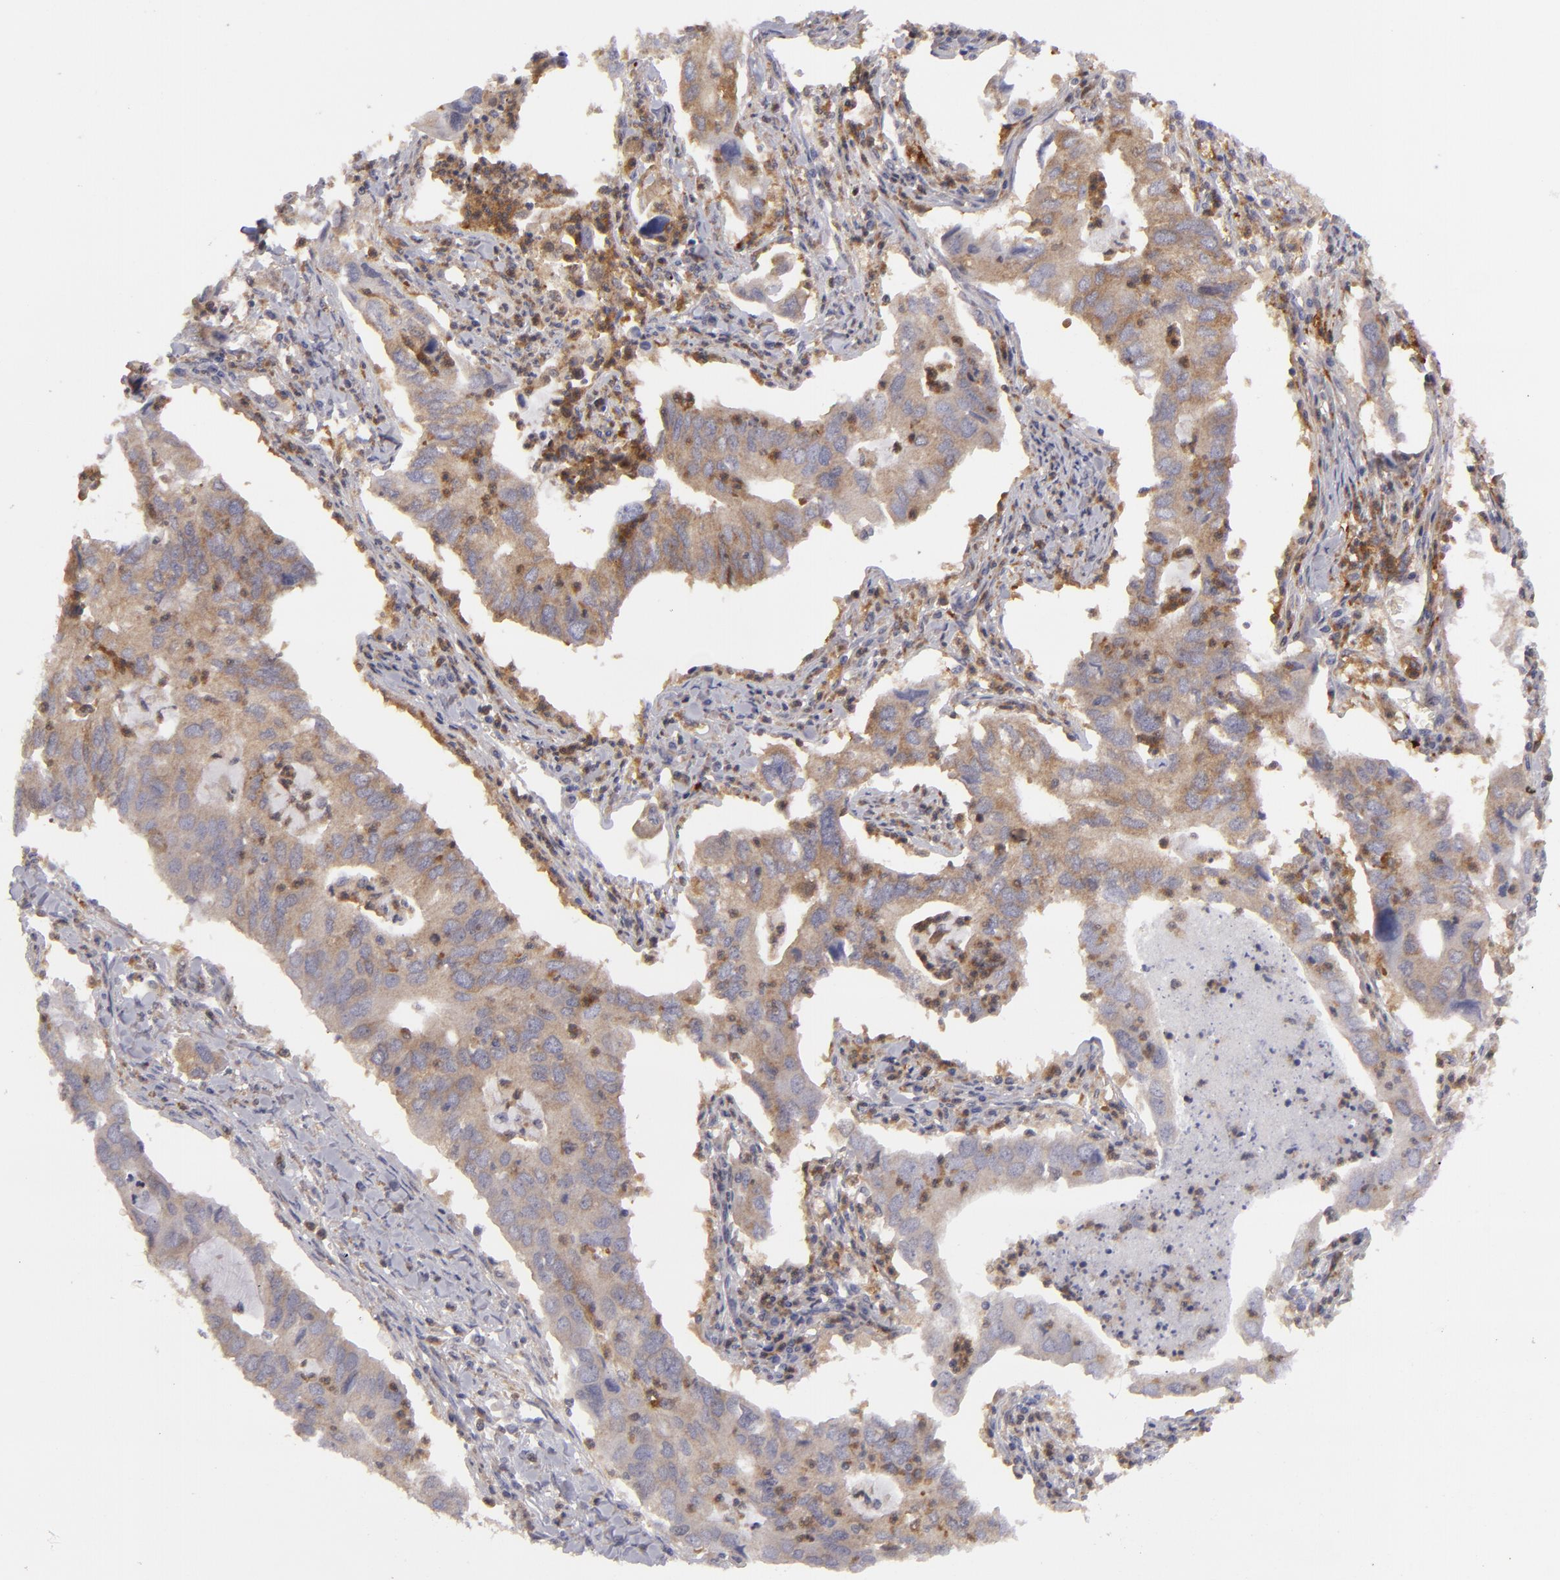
{"staining": {"intensity": "moderate", "quantity": ">75%", "location": "cytoplasmic/membranous"}, "tissue": "lung cancer", "cell_type": "Tumor cells", "image_type": "cancer", "snomed": [{"axis": "morphology", "description": "Adenocarcinoma, NOS"}, {"axis": "topography", "description": "Lung"}], "caption": "Lung adenocarcinoma was stained to show a protein in brown. There is medium levels of moderate cytoplasmic/membranous positivity in approximately >75% of tumor cells.", "gene": "MMP10", "patient": {"sex": "male", "age": 48}}